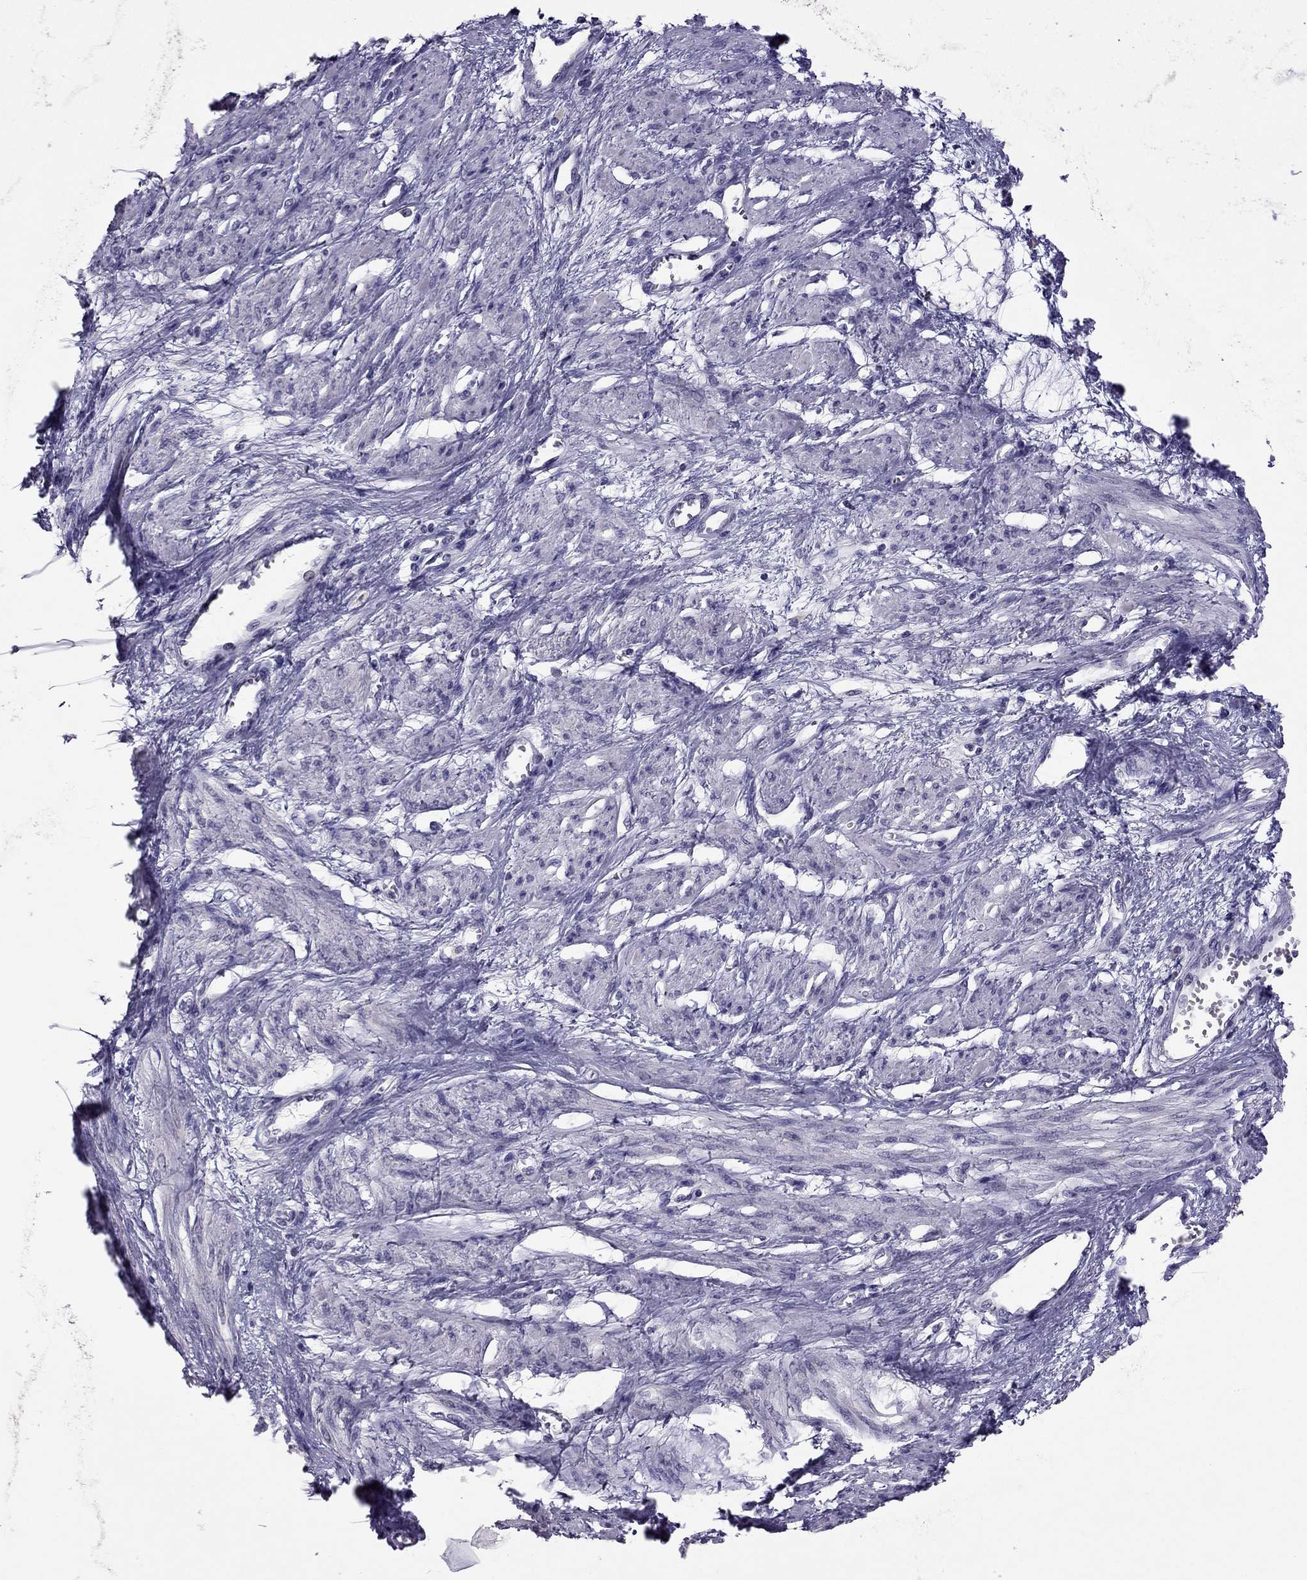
{"staining": {"intensity": "negative", "quantity": "none", "location": "none"}, "tissue": "smooth muscle", "cell_type": "Smooth muscle cells", "image_type": "normal", "snomed": [{"axis": "morphology", "description": "Normal tissue, NOS"}, {"axis": "topography", "description": "Smooth muscle"}, {"axis": "topography", "description": "Uterus"}], "caption": "Smooth muscle was stained to show a protein in brown. There is no significant positivity in smooth muscle cells.", "gene": "RHO", "patient": {"sex": "female", "age": 39}}